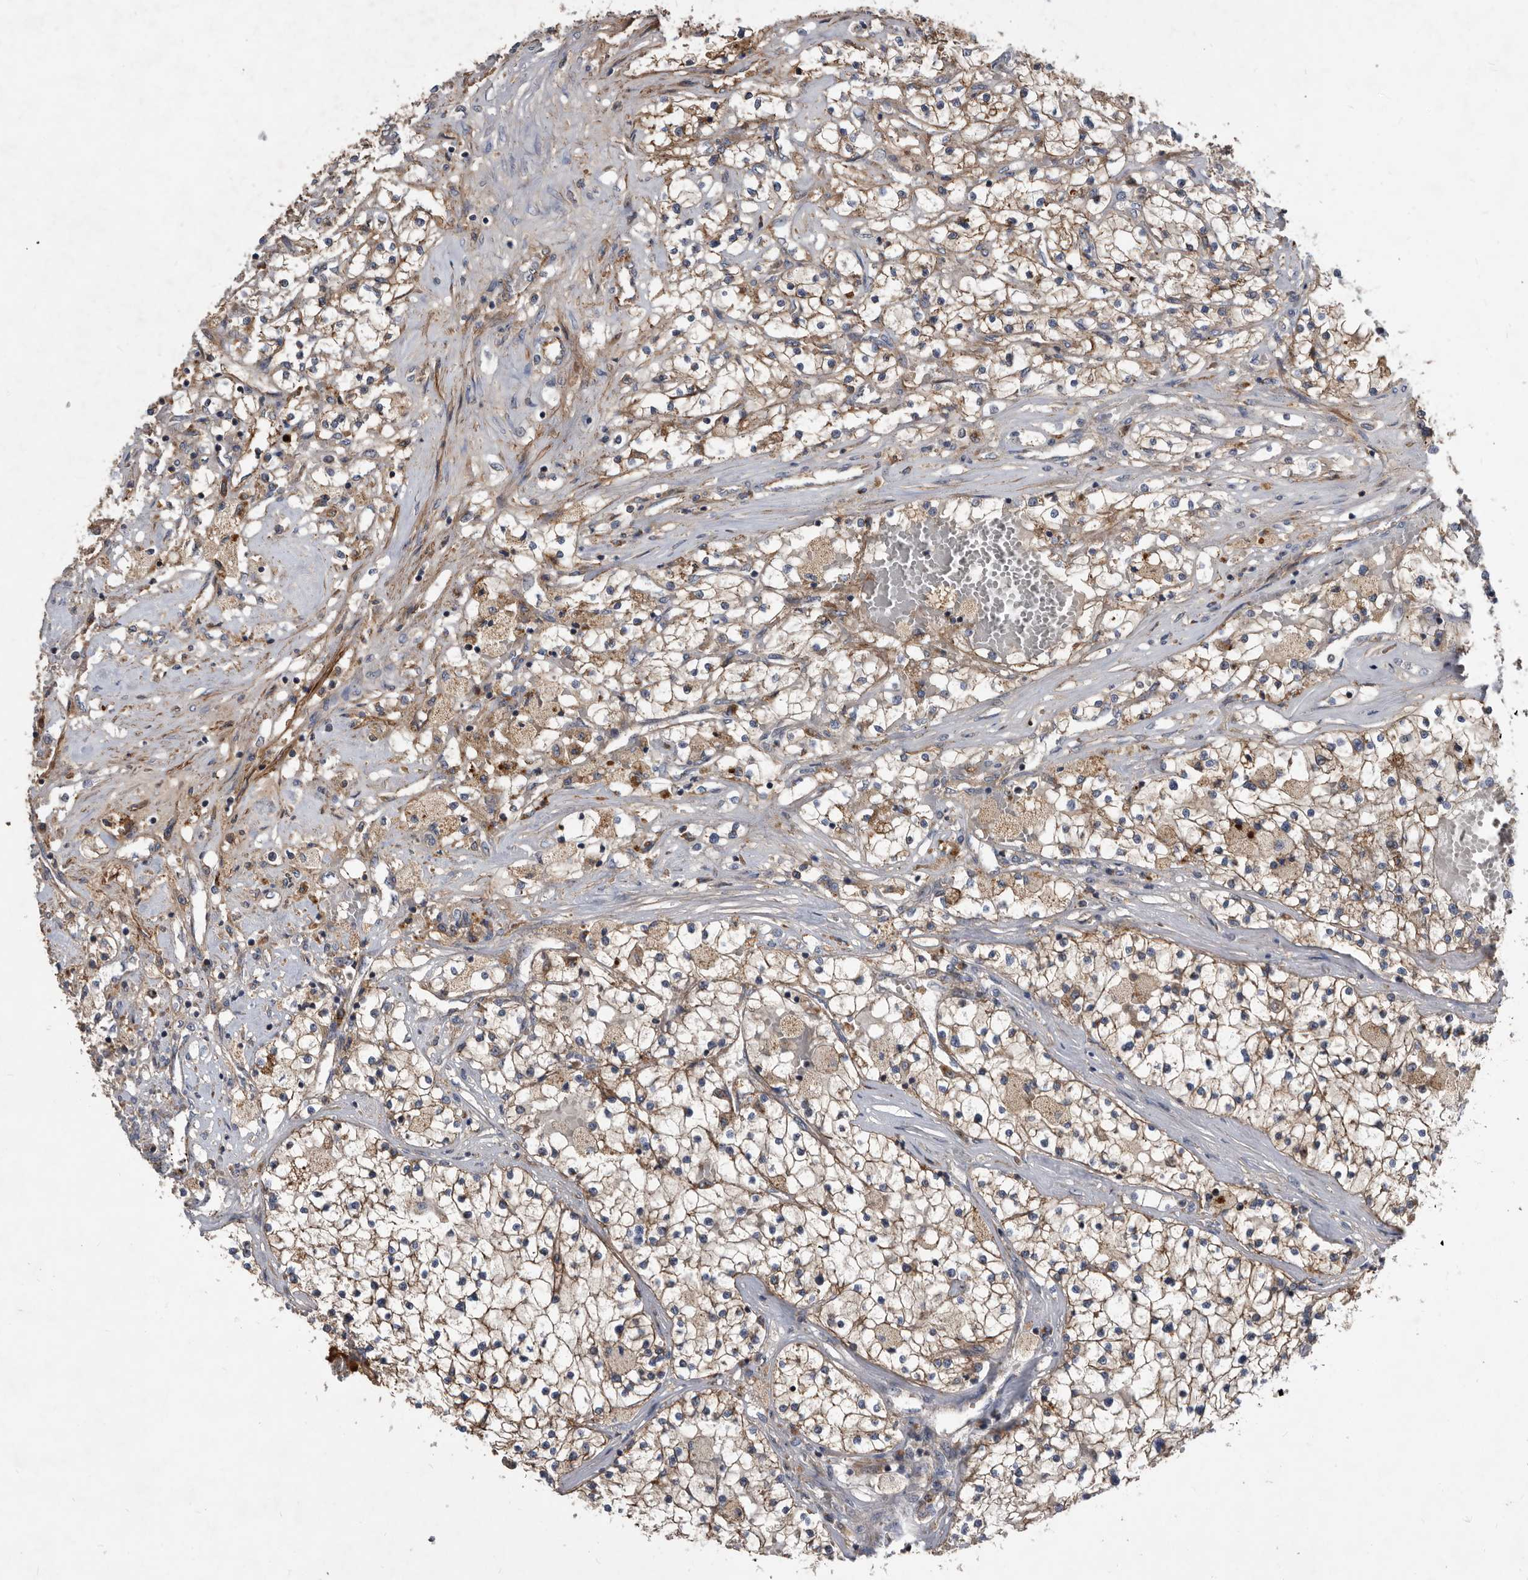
{"staining": {"intensity": "moderate", "quantity": ">75%", "location": "cytoplasmic/membranous"}, "tissue": "renal cancer", "cell_type": "Tumor cells", "image_type": "cancer", "snomed": [{"axis": "morphology", "description": "Normal tissue, NOS"}, {"axis": "morphology", "description": "Adenocarcinoma, NOS"}, {"axis": "topography", "description": "Kidney"}], "caption": "IHC histopathology image of human renal adenocarcinoma stained for a protein (brown), which reveals medium levels of moderate cytoplasmic/membranous expression in about >75% of tumor cells.", "gene": "PI15", "patient": {"sex": "male", "age": 68}}